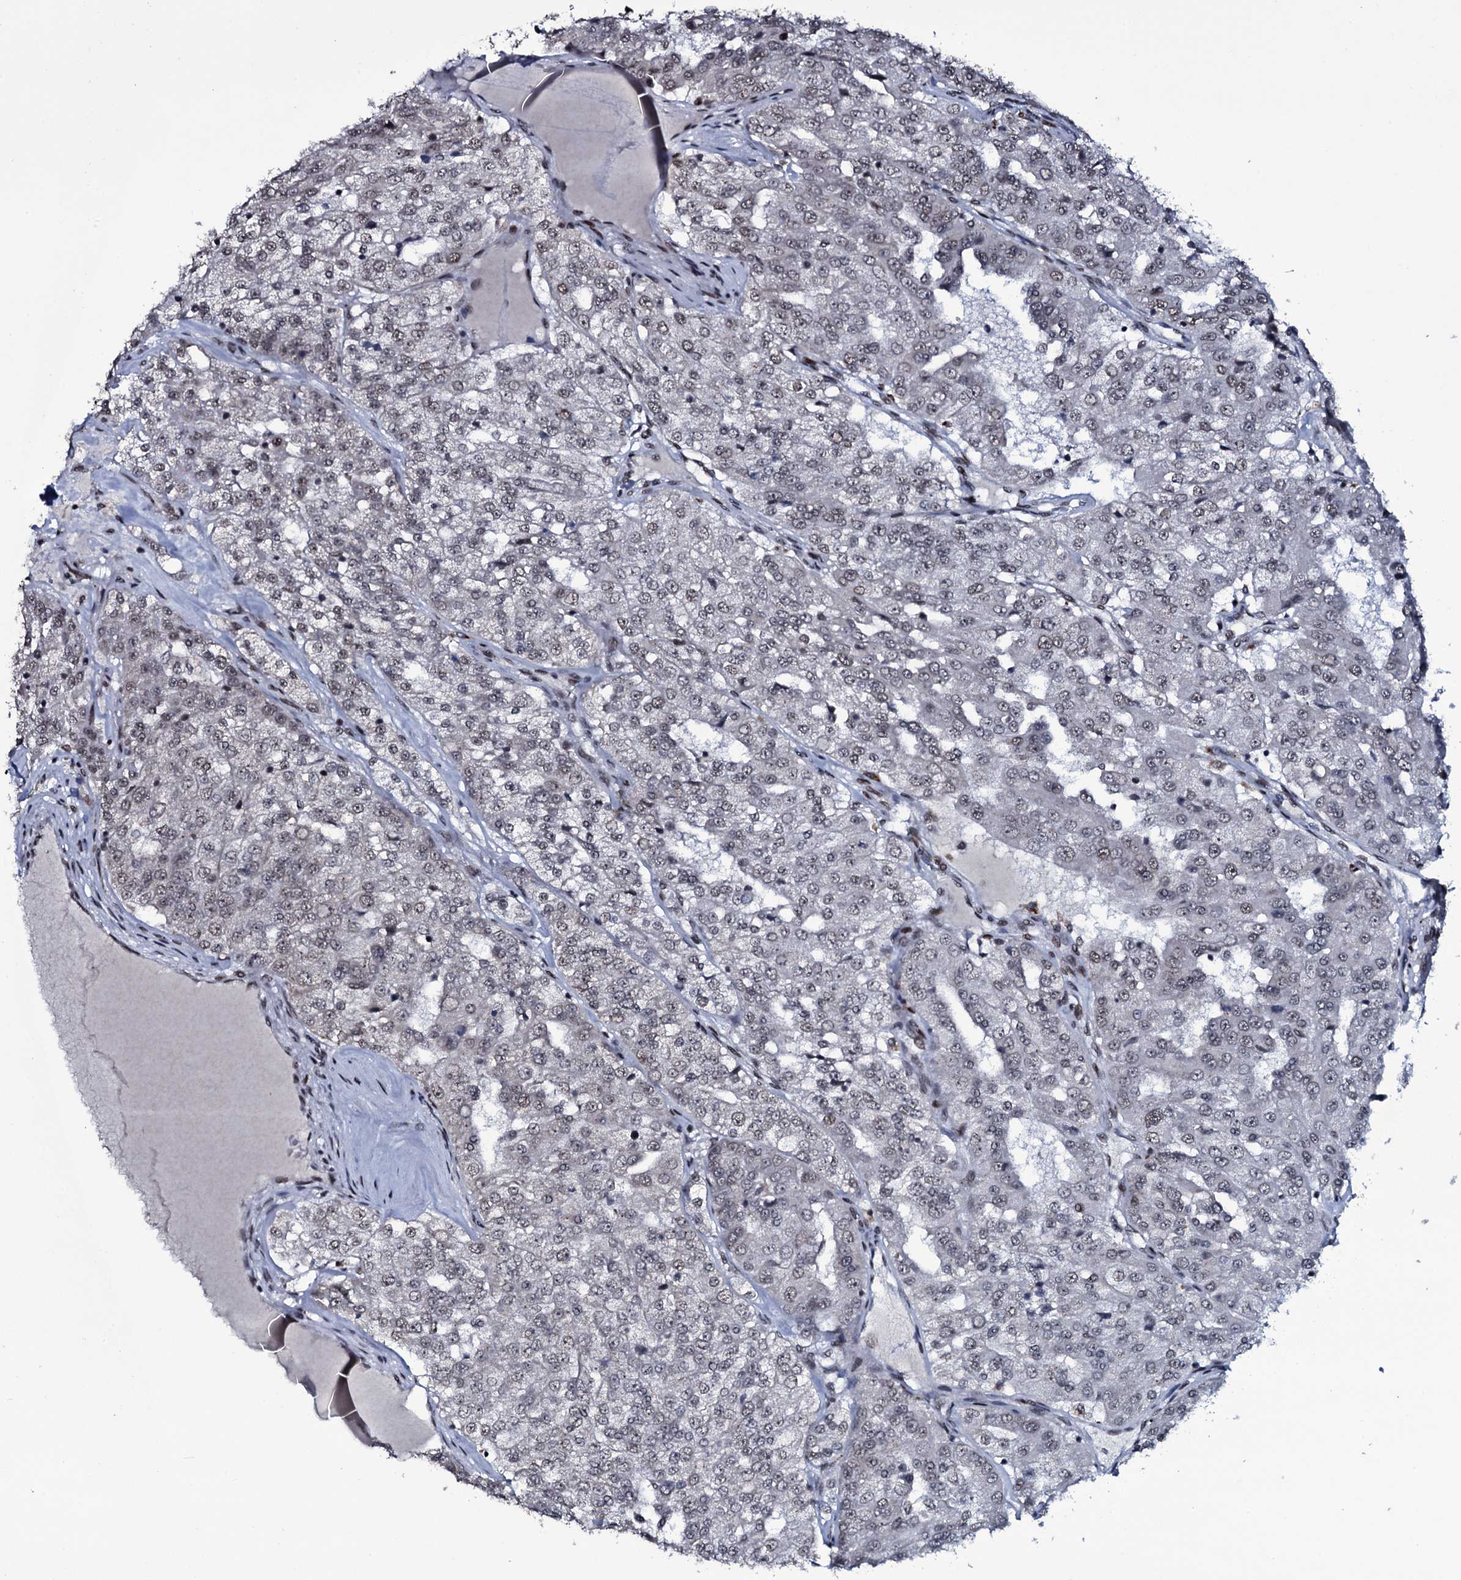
{"staining": {"intensity": "weak", "quantity": "<25%", "location": "nuclear"}, "tissue": "renal cancer", "cell_type": "Tumor cells", "image_type": "cancer", "snomed": [{"axis": "morphology", "description": "Adenocarcinoma, NOS"}, {"axis": "topography", "description": "Kidney"}], "caption": "The immunohistochemistry (IHC) micrograph has no significant staining in tumor cells of renal adenocarcinoma tissue.", "gene": "ZMIZ2", "patient": {"sex": "female", "age": 63}}